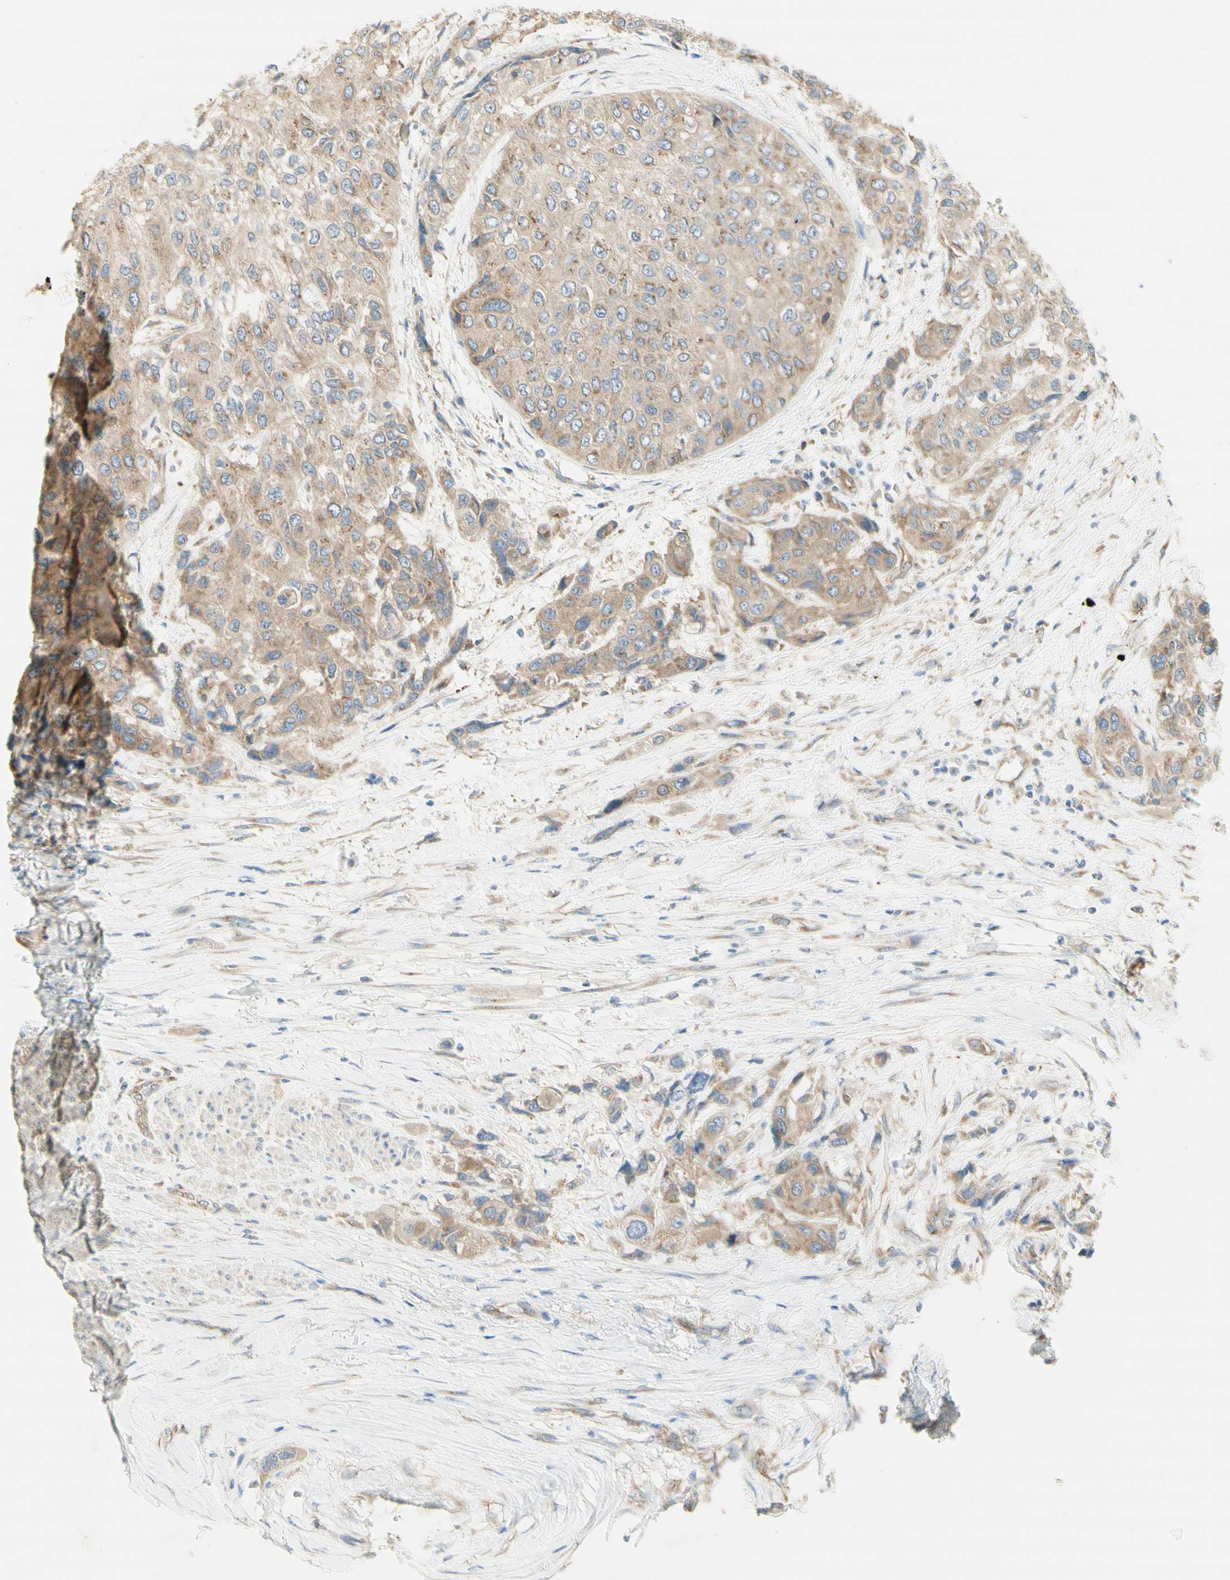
{"staining": {"intensity": "weak", "quantity": ">75%", "location": "cytoplasmic/membranous"}, "tissue": "urothelial cancer", "cell_type": "Tumor cells", "image_type": "cancer", "snomed": [{"axis": "morphology", "description": "Urothelial carcinoma, High grade"}, {"axis": "topography", "description": "Urinary bladder"}], "caption": "High-magnification brightfield microscopy of high-grade urothelial carcinoma stained with DAB (3,3'-diaminobenzidine) (brown) and counterstained with hematoxylin (blue). tumor cells exhibit weak cytoplasmic/membranous staining is identified in about>75% of cells. Nuclei are stained in blue.", "gene": "DYNC1H1", "patient": {"sex": "female", "age": 56}}